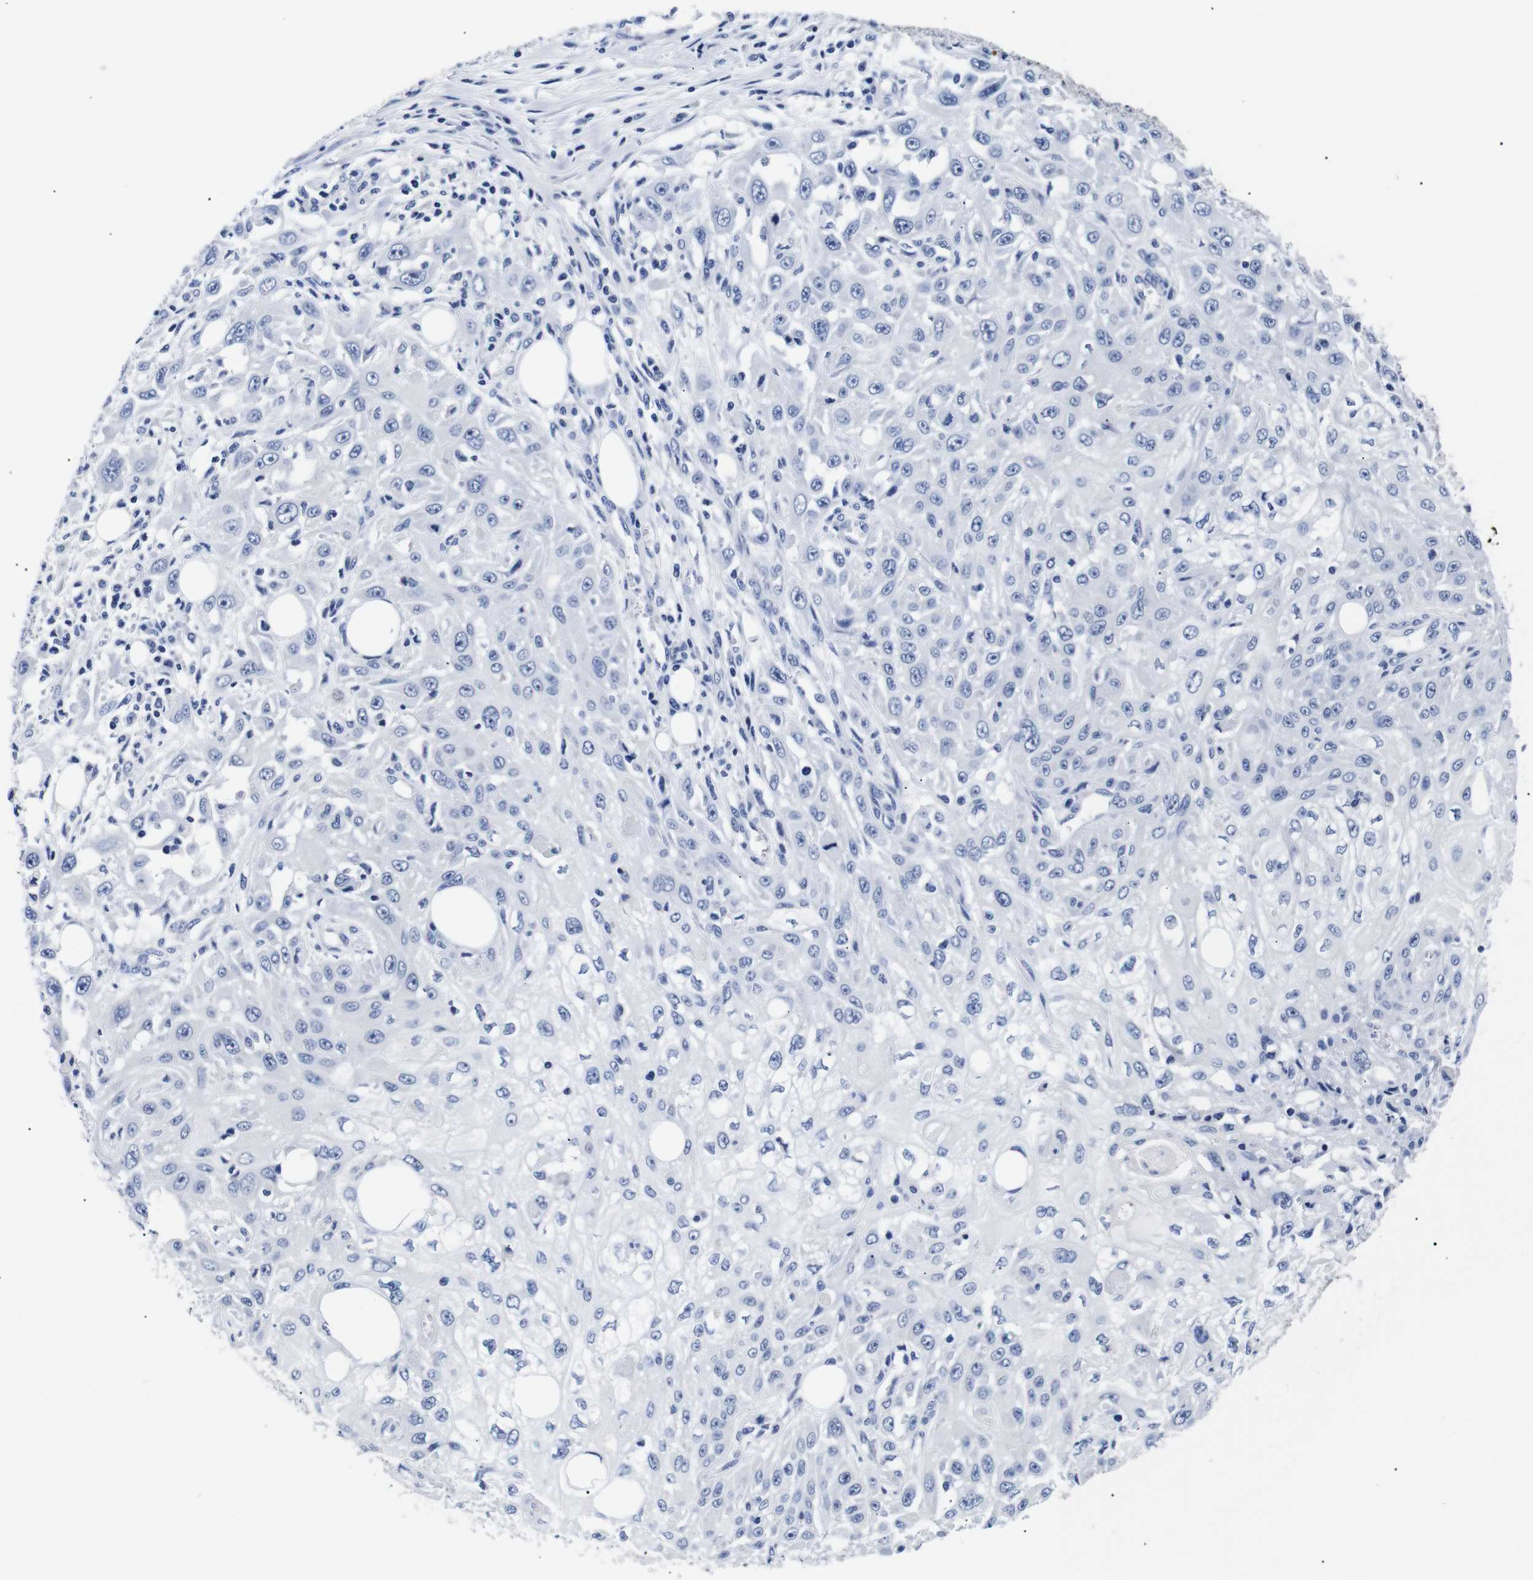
{"staining": {"intensity": "negative", "quantity": "none", "location": "none"}, "tissue": "skin cancer", "cell_type": "Tumor cells", "image_type": "cancer", "snomed": [{"axis": "morphology", "description": "Squamous cell carcinoma, NOS"}, {"axis": "topography", "description": "Skin"}], "caption": "Photomicrograph shows no protein positivity in tumor cells of skin cancer (squamous cell carcinoma) tissue. The staining was performed using DAB to visualize the protein expression in brown, while the nuclei were stained in blue with hematoxylin (Magnification: 20x).", "gene": "GAP43", "patient": {"sex": "male", "age": 75}}